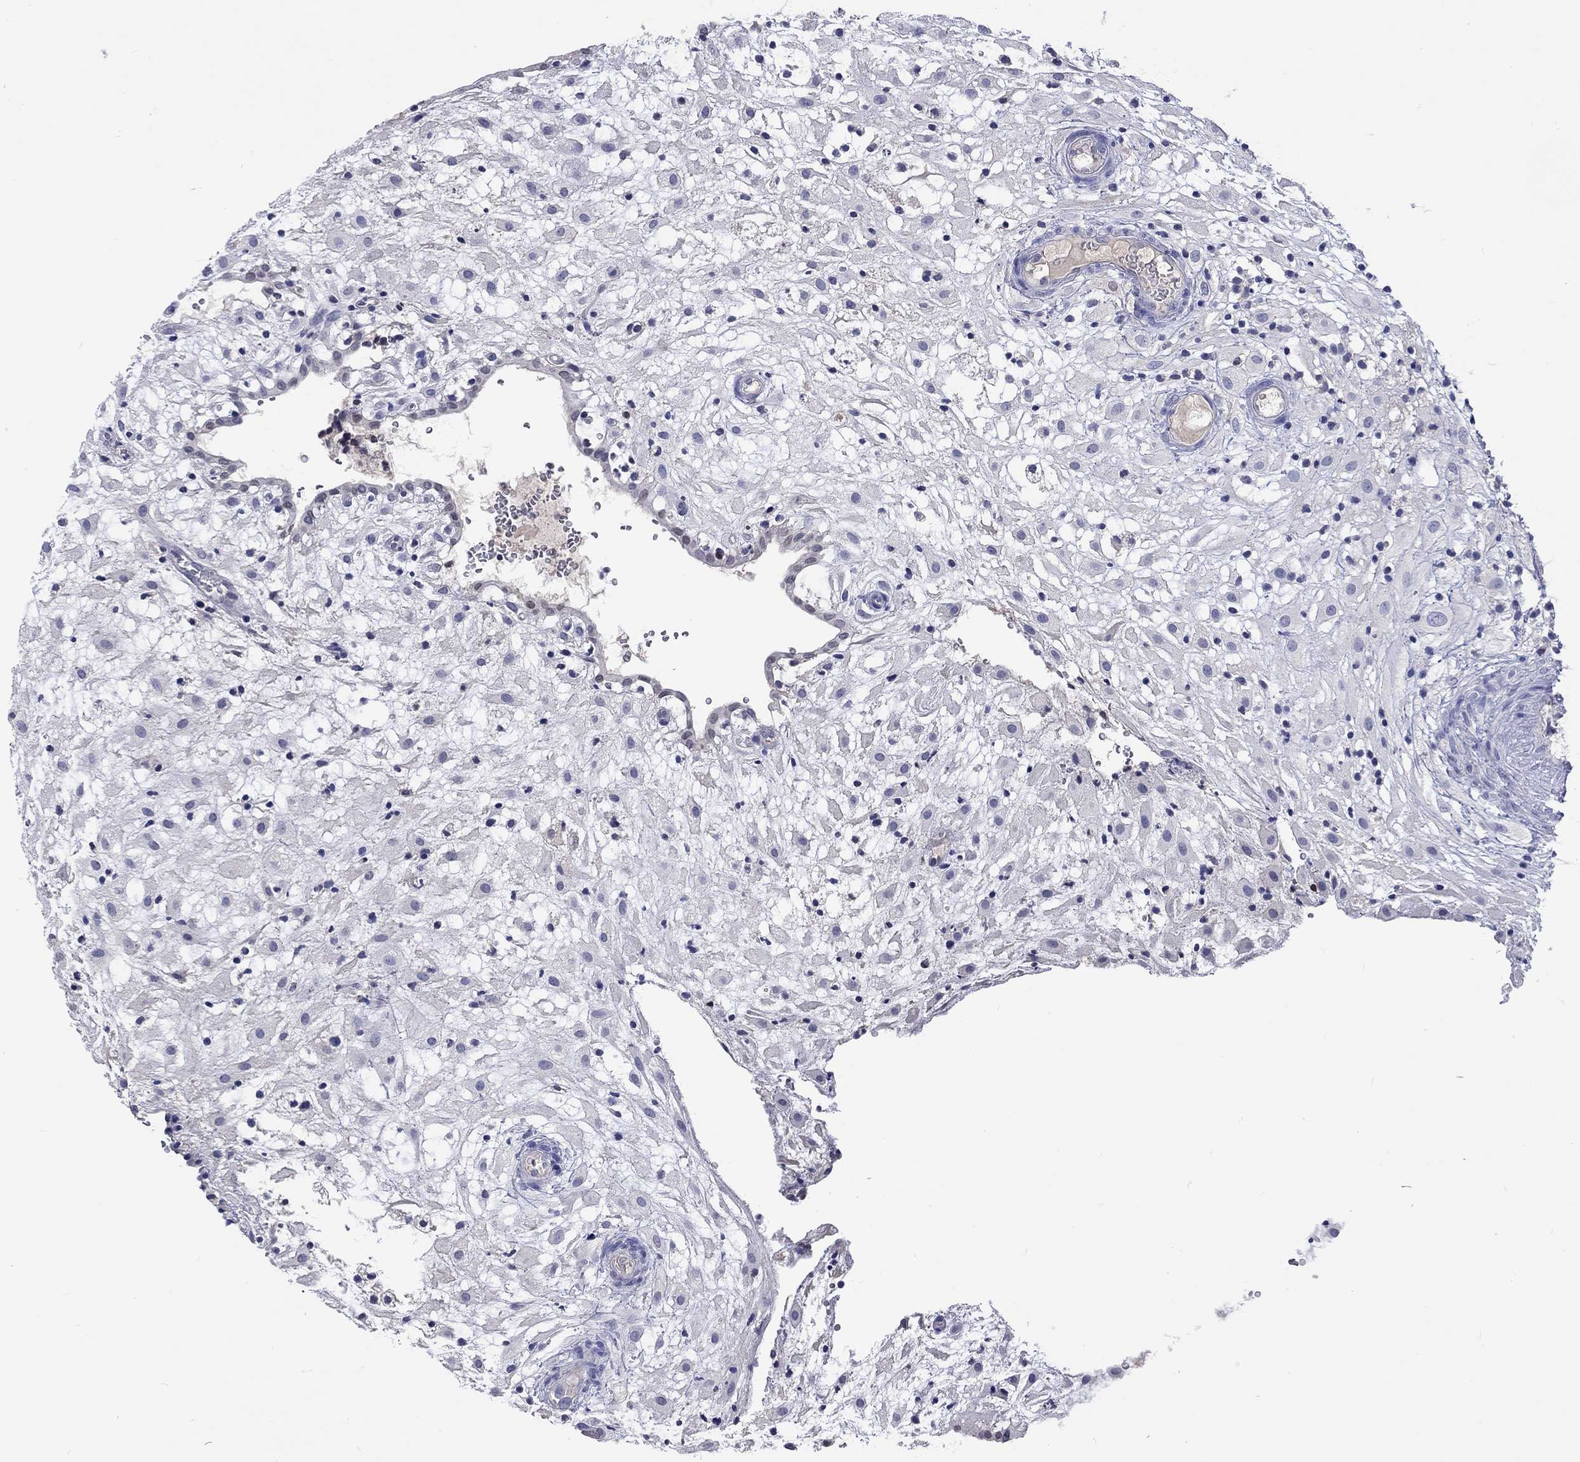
{"staining": {"intensity": "negative", "quantity": "none", "location": "none"}, "tissue": "placenta", "cell_type": "Decidual cells", "image_type": "normal", "snomed": [{"axis": "morphology", "description": "Normal tissue, NOS"}, {"axis": "topography", "description": "Placenta"}], "caption": "A photomicrograph of placenta stained for a protein displays no brown staining in decidual cells.", "gene": "LRFN4", "patient": {"sex": "female", "age": 24}}